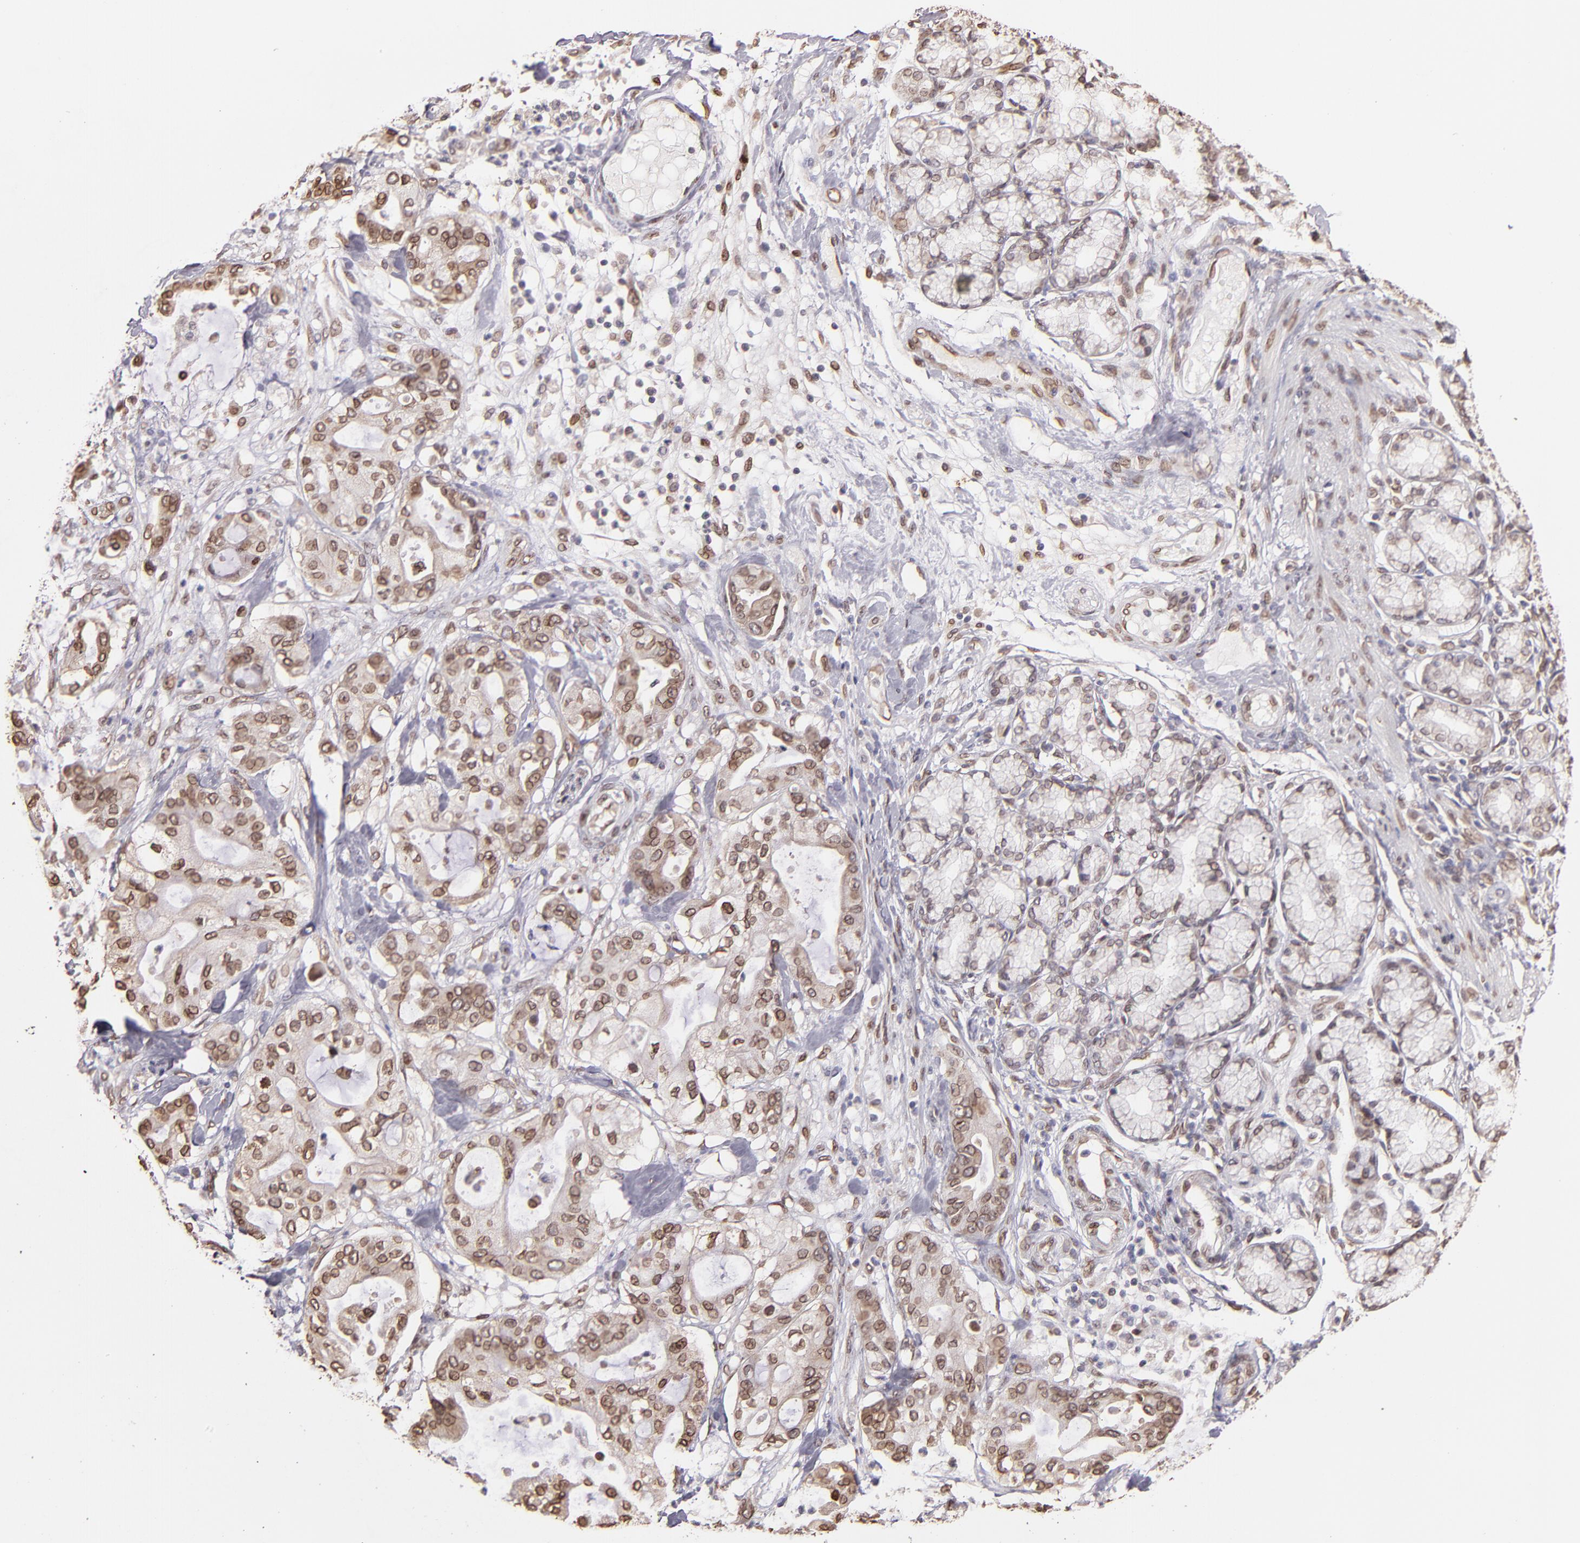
{"staining": {"intensity": "moderate", "quantity": ">75%", "location": "cytoplasmic/membranous,nuclear"}, "tissue": "pancreatic cancer", "cell_type": "Tumor cells", "image_type": "cancer", "snomed": [{"axis": "morphology", "description": "Adenocarcinoma, NOS"}, {"axis": "morphology", "description": "Adenocarcinoma, metastatic, NOS"}, {"axis": "topography", "description": "Lymph node"}, {"axis": "topography", "description": "Pancreas"}, {"axis": "topography", "description": "Duodenum"}], "caption": "Pancreatic cancer (adenocarcinoma) tissue reveals moderate cytoplasmic/membranous and nuclear expression in about >75% of tumor cells", "gene": "PUM3", "patient": {"sex": "female", "age": 64}}